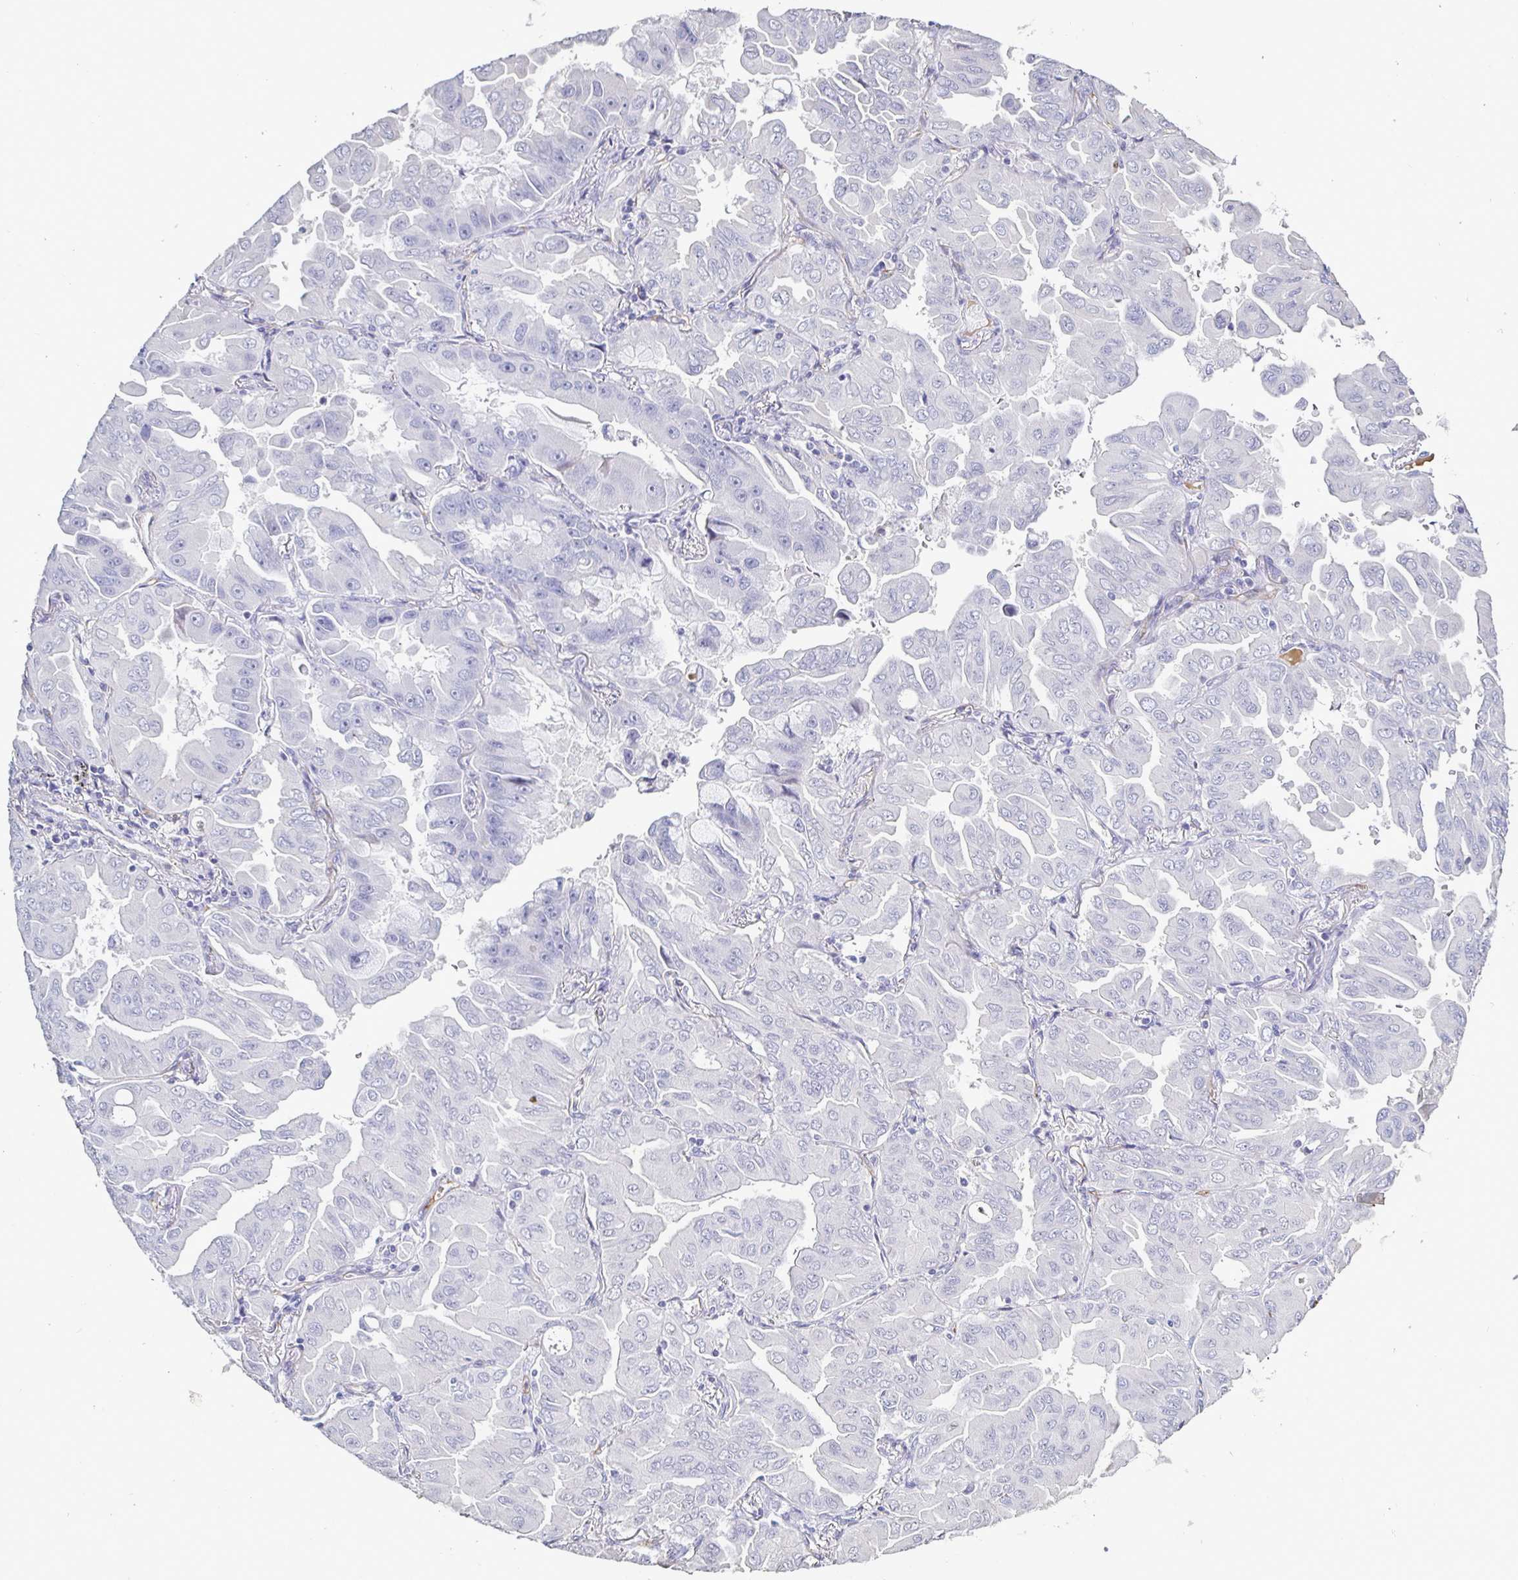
{"staining": {"intensity": "negative", "quantity": "none", "location": "none"}, "tissue": "lung cancer", "cell_type": "Tumor cells", "image_type": "cancer", "snomed": [{"axis": "morphology", "description": "Adenocarcinoma, NOS"}, {"axis": "topography", "description": "Lung"}], "caption": "There is no significant staining in tumor cells of adenocarcinoma (lung). (DAB (3,3'-diaminobenzidine) immunohistochemistry (IHC) with hematoxylin counter stain).", "gene": "ACSBG2", "patient": {"sex": "male", "age": 64}}